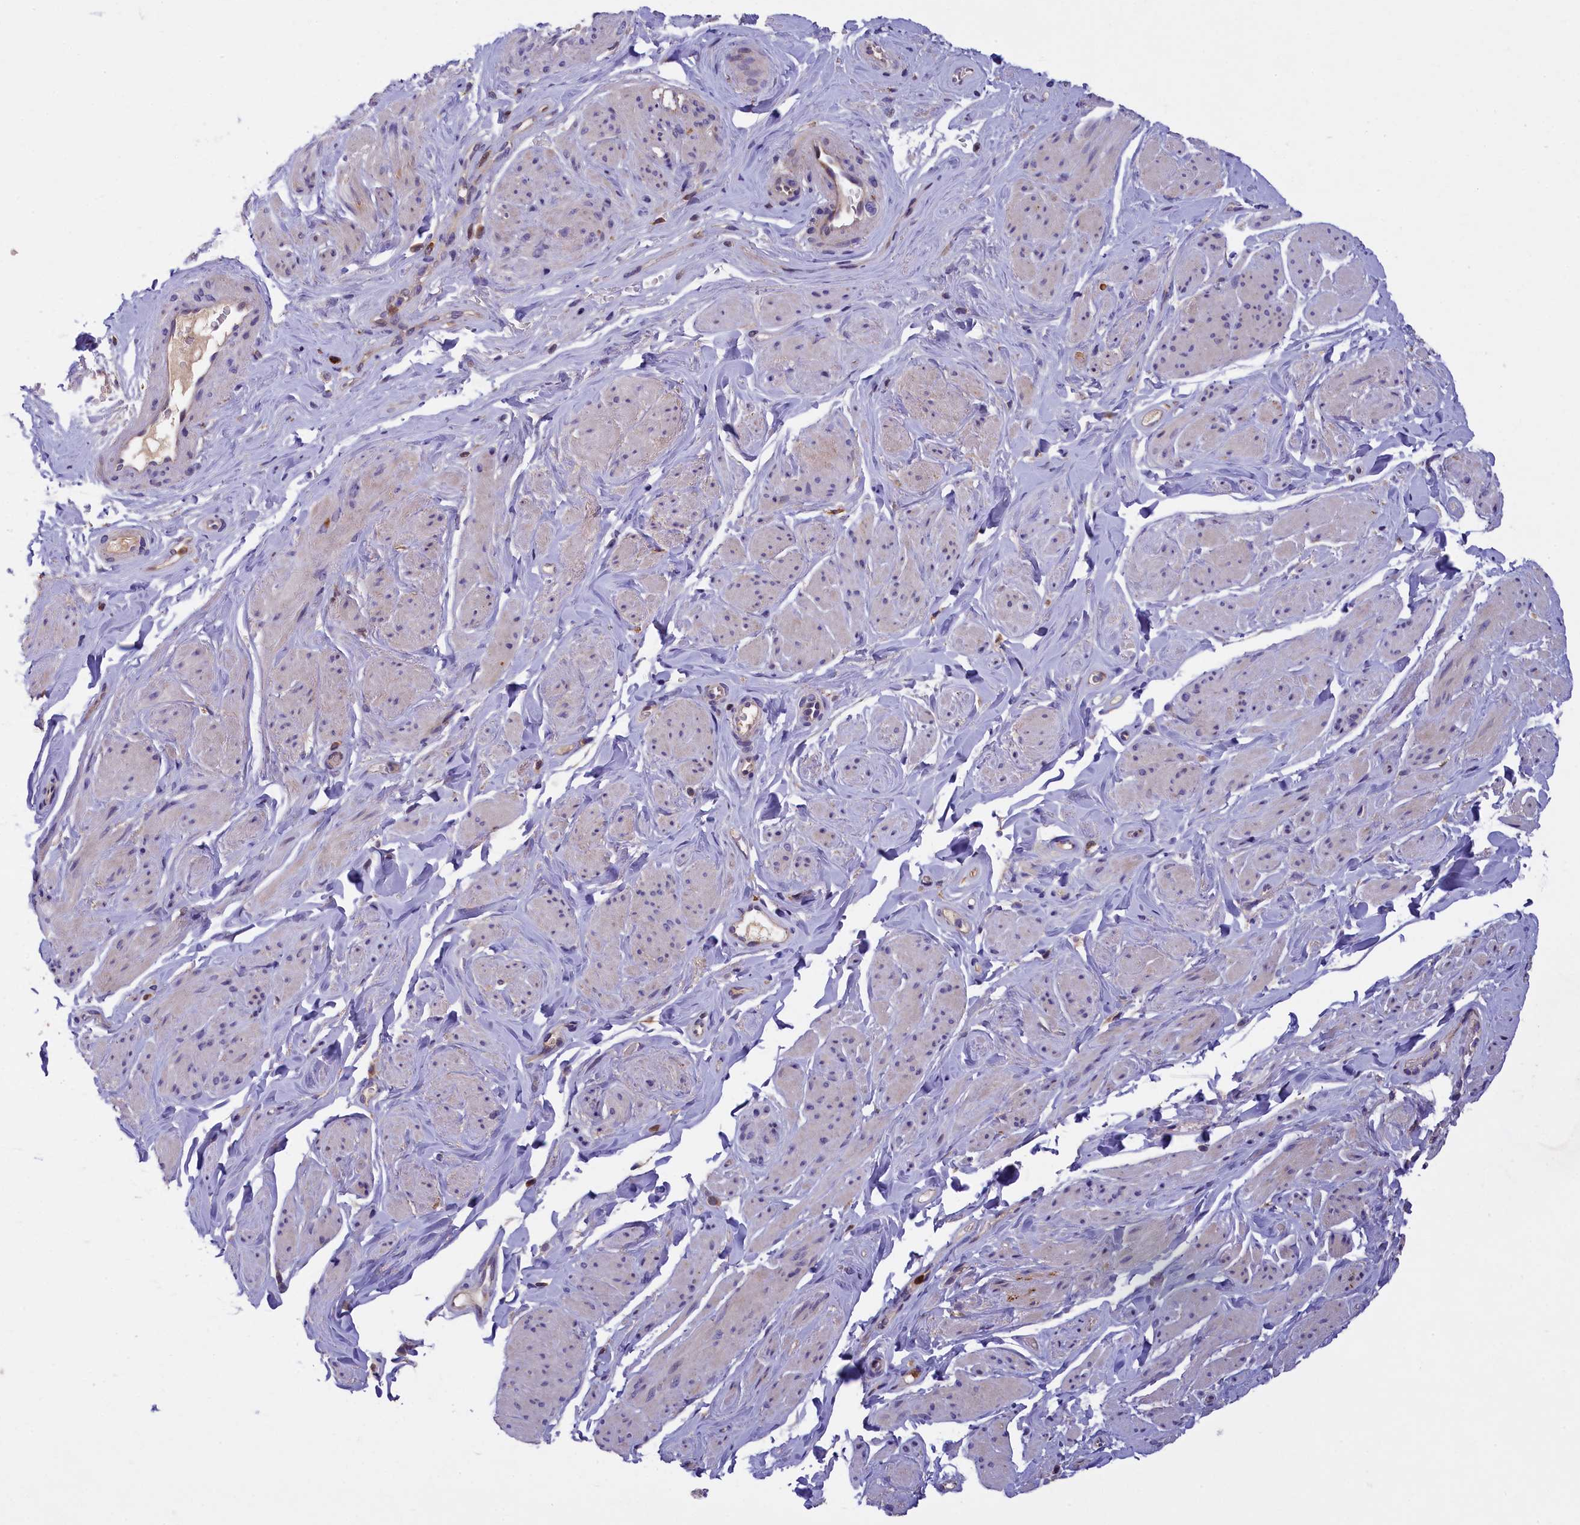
{"staining": {"intensity": "weak", "quantity": "<25%", "location": "cytoplasmic/membranous,nuclear"}, "tissue": "smooth muscle", "cell_type": "Smooth muscle cells", "image_type": "normal", "snomed": [{"axis": "morphology", "description": "Normal tissue, NOS"}, {"axis": "topography", "description": "Smooth muscle"}, {"axis": "topography", "description": "Peripheral nerve tissue"}], "caption": "IHC micrograph of unremarkable human smooth muscle stained for a protein (brown), which shows no positivity in smooth muscle cells.", "gene": "NAIP", "patient": {"sex": "male", "age": 69}}